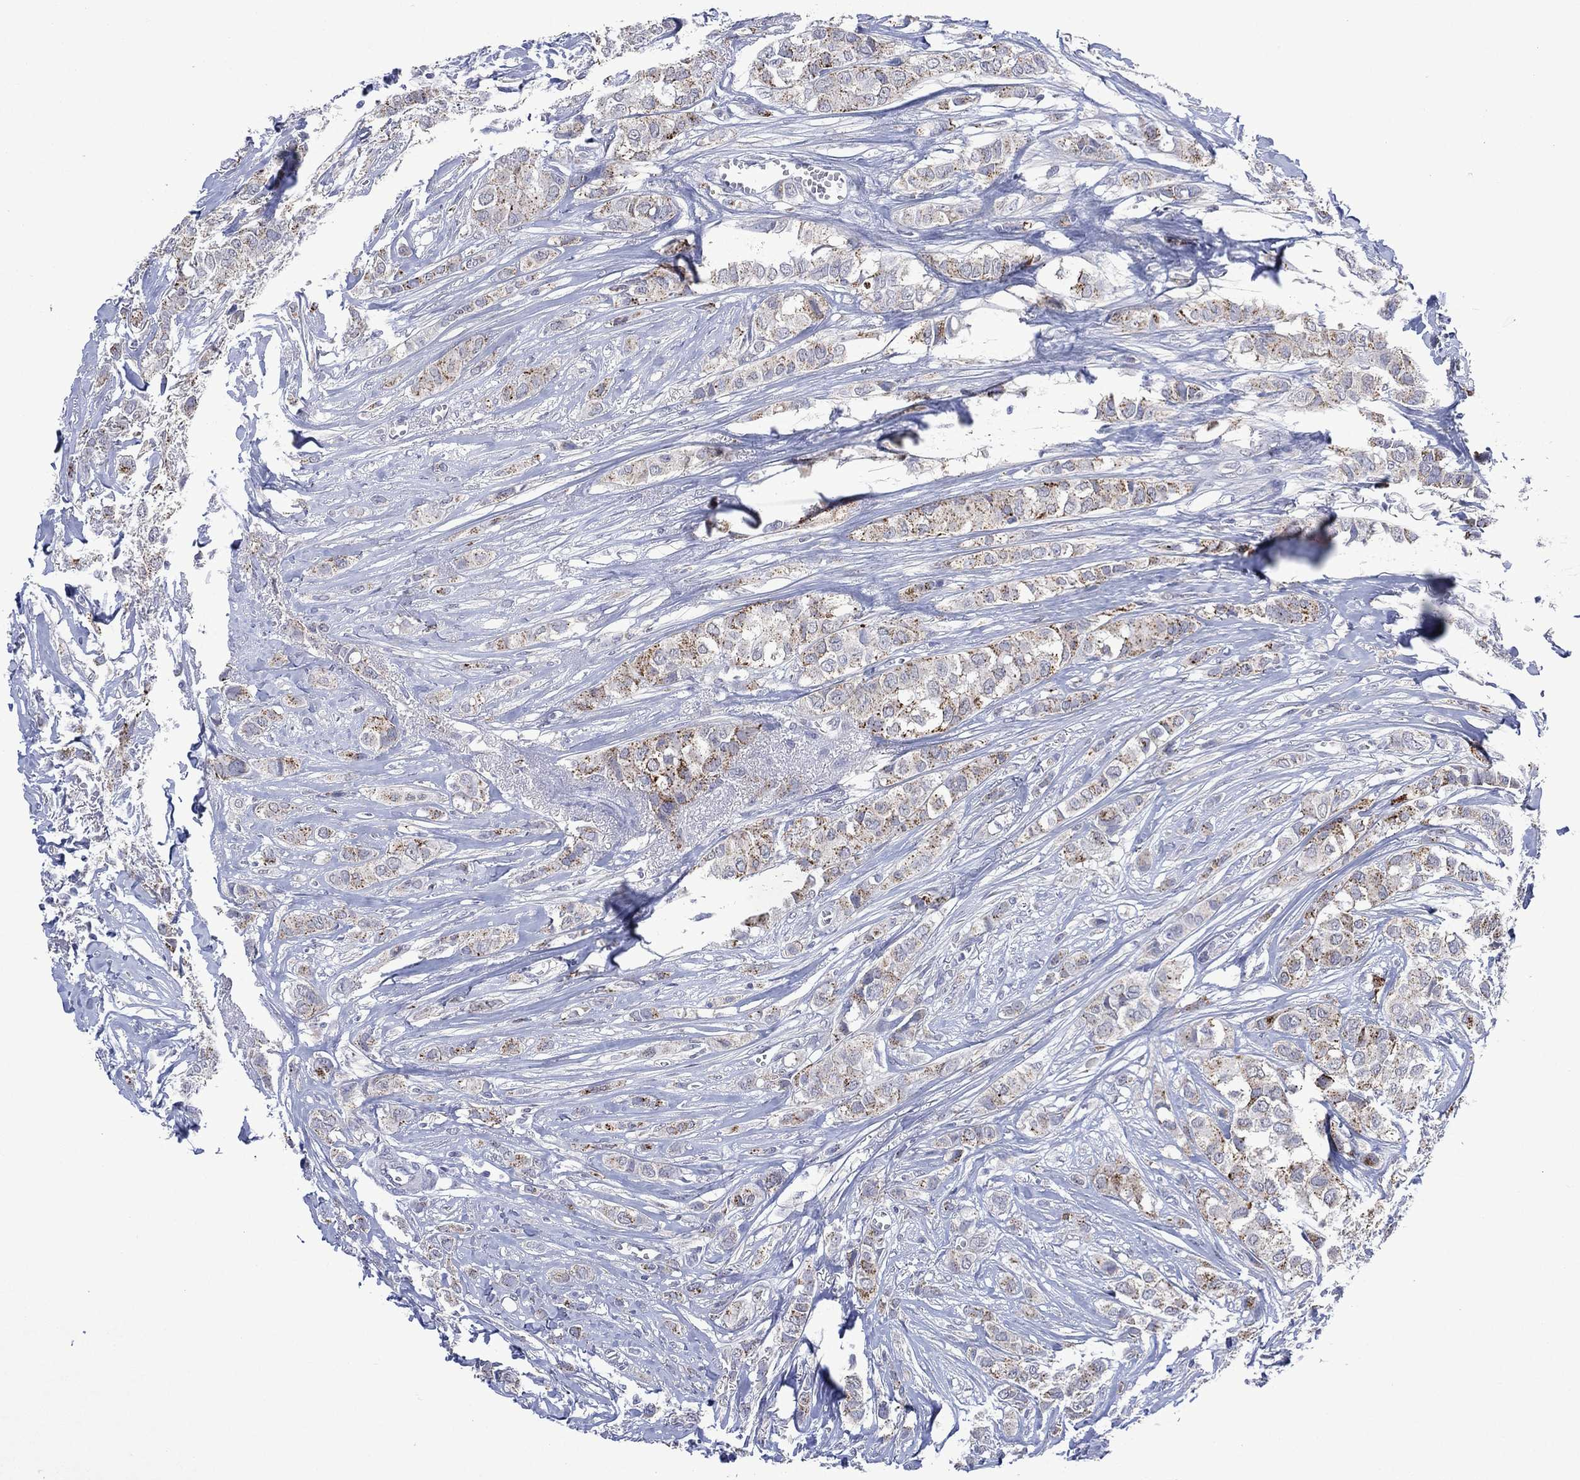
{"staining": {"intensity": "weak", "quantity": "<25%", "location": "cytoplasmic/membranous"}, "tissue": "breast cancer", "cell_type": "Tumor cells", "image_type": "cancer", "snomed": [{"axis": "morphology", "description": "Duct carcinoma"}, {"axis": "topography", "description": "Breast"}], "caption": "Image shows no significant protein positivity in tumor cells of invasive ductal carcinoma (breast).", "gene": "ASB10", "patient": {"sex": "female", "age": 85}}